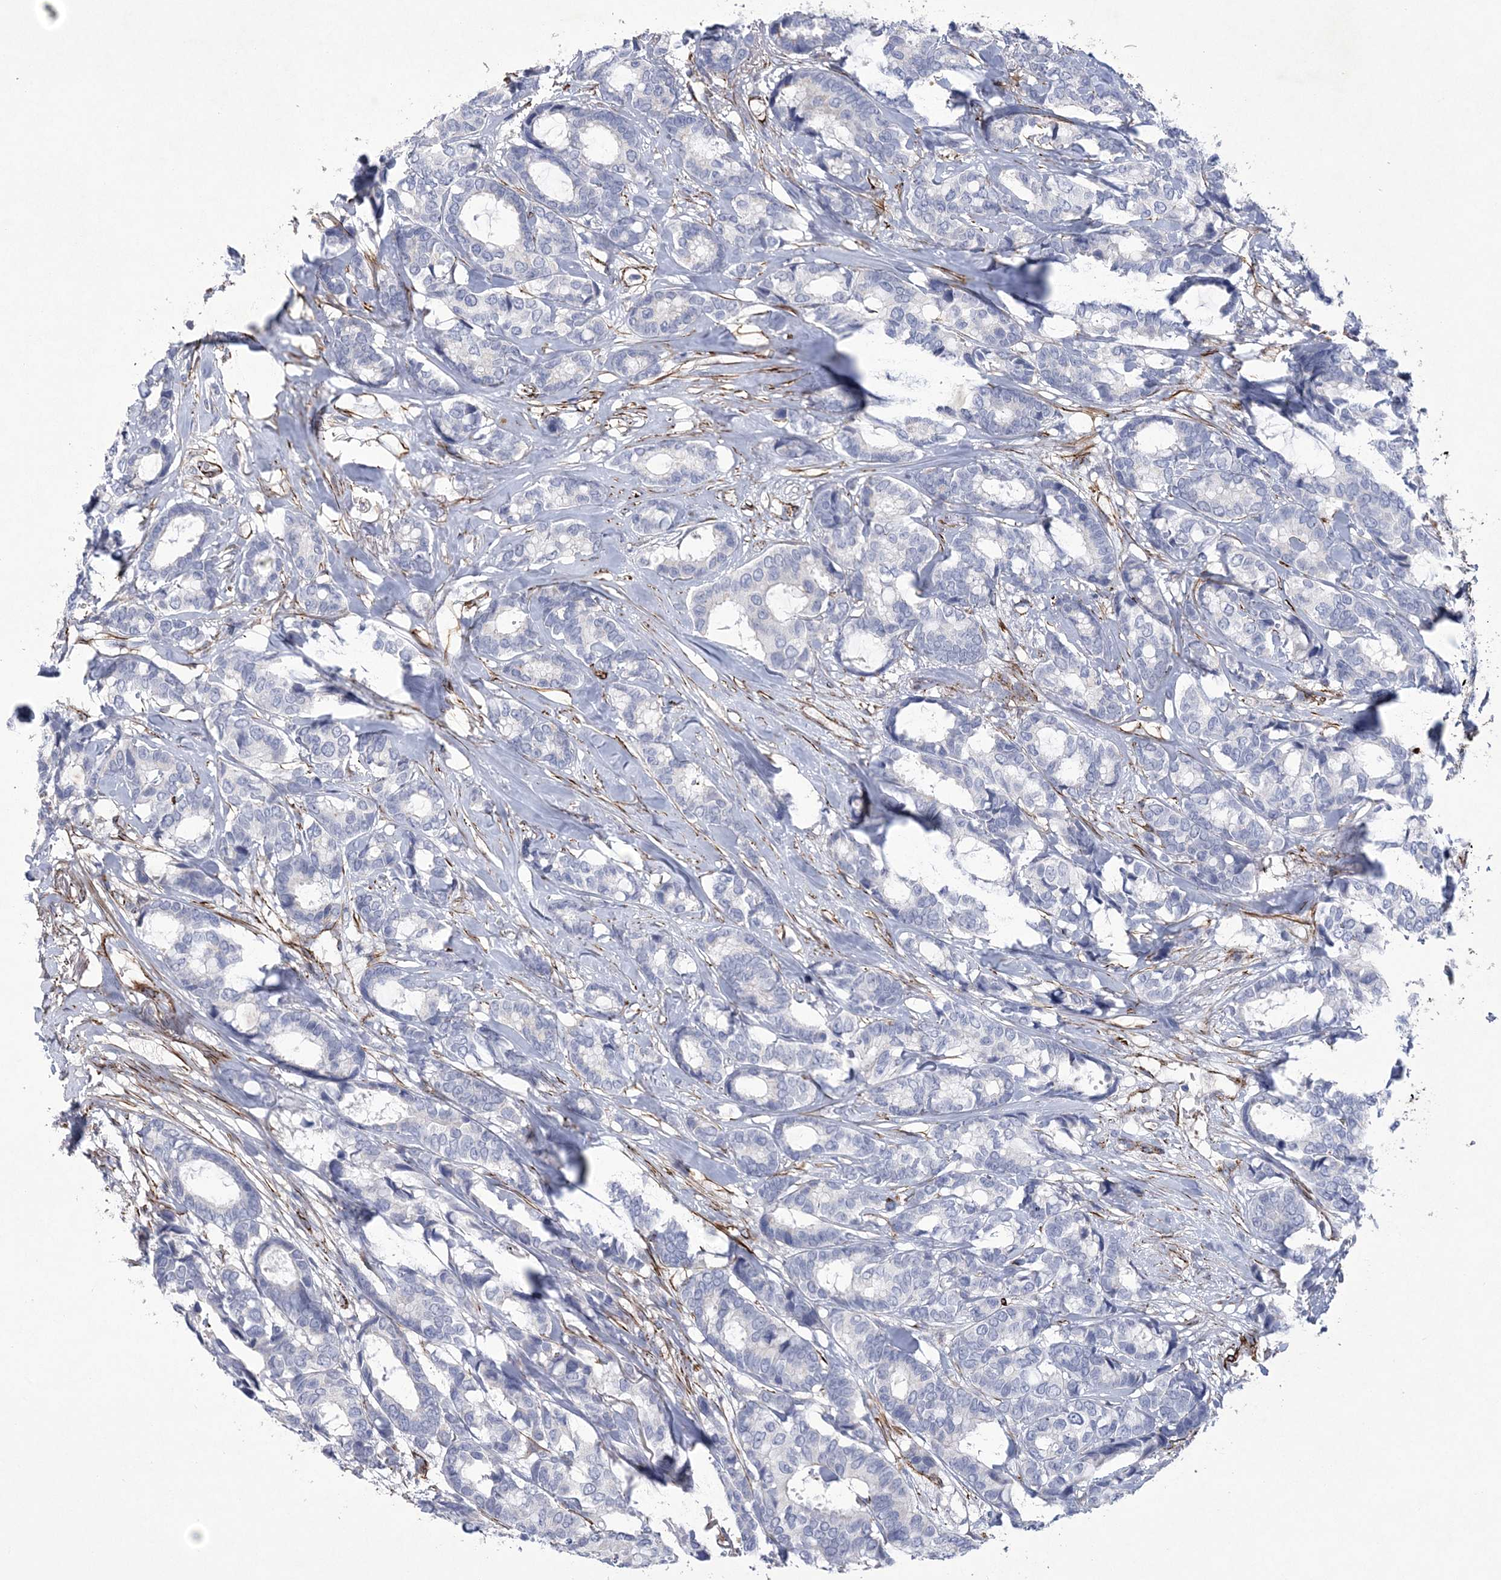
{"staining": {"intensity": "negative", "quantity": "none", "location": "none"}, "tissue": "breast cancer", "cell_type": "Tumor cells", "image_type": "cancer", "snomed": [{"axis": "morphology", "description": "Duct carcinoma"}, {"axis": "topography", "description": "Breast"}], "caption": "Photomicrograph shows no significant protein positivity in tumor cells of breast cancer (invasive ductal carcinoma).", "gene": "ARSJ", "patient": {"sex": "female", "age": 87}}